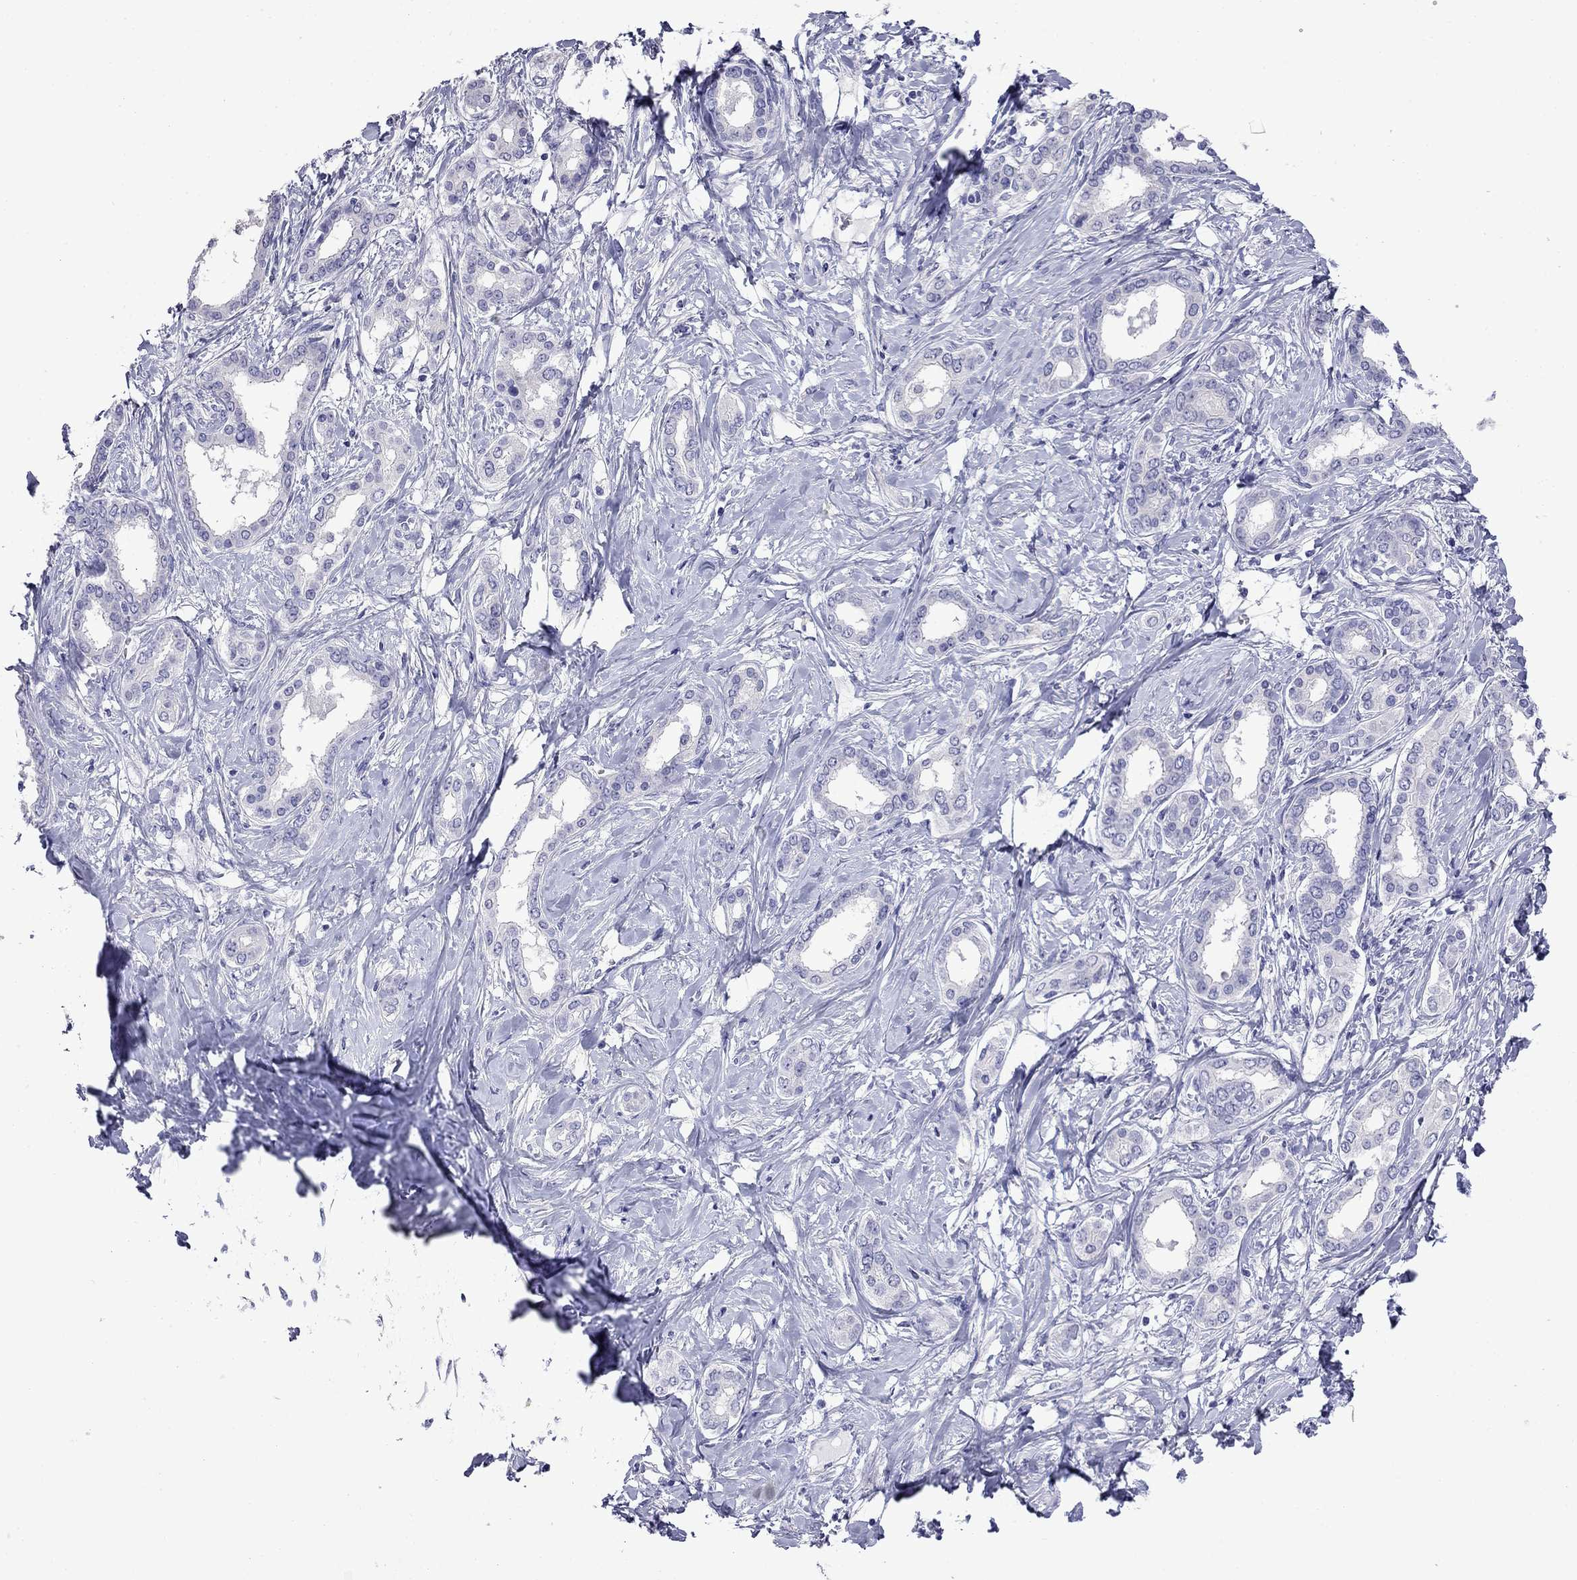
{"staining": {"intensity": "negative", "quantity": "none", "location": "none"}, "tissue": "liver cancer", "cell_type": "Tumor cells", "image_type": "cancer", "snomed": [{"axis": "morphology", "description": "Cholangiocarcinoma"}, {"axis": "topography", "description": "Liver"}], "caption": "An IHC image of liver cholangiocarcinoma is shown. There is no staining in tumor cells of liver cholangiocarcinoma. (Brightfield microscopy of DAB immunohistochemistry (IHC) at high magnification).", "gene": "MYO15A", "patient": {"sex": "female", "age": 47}}